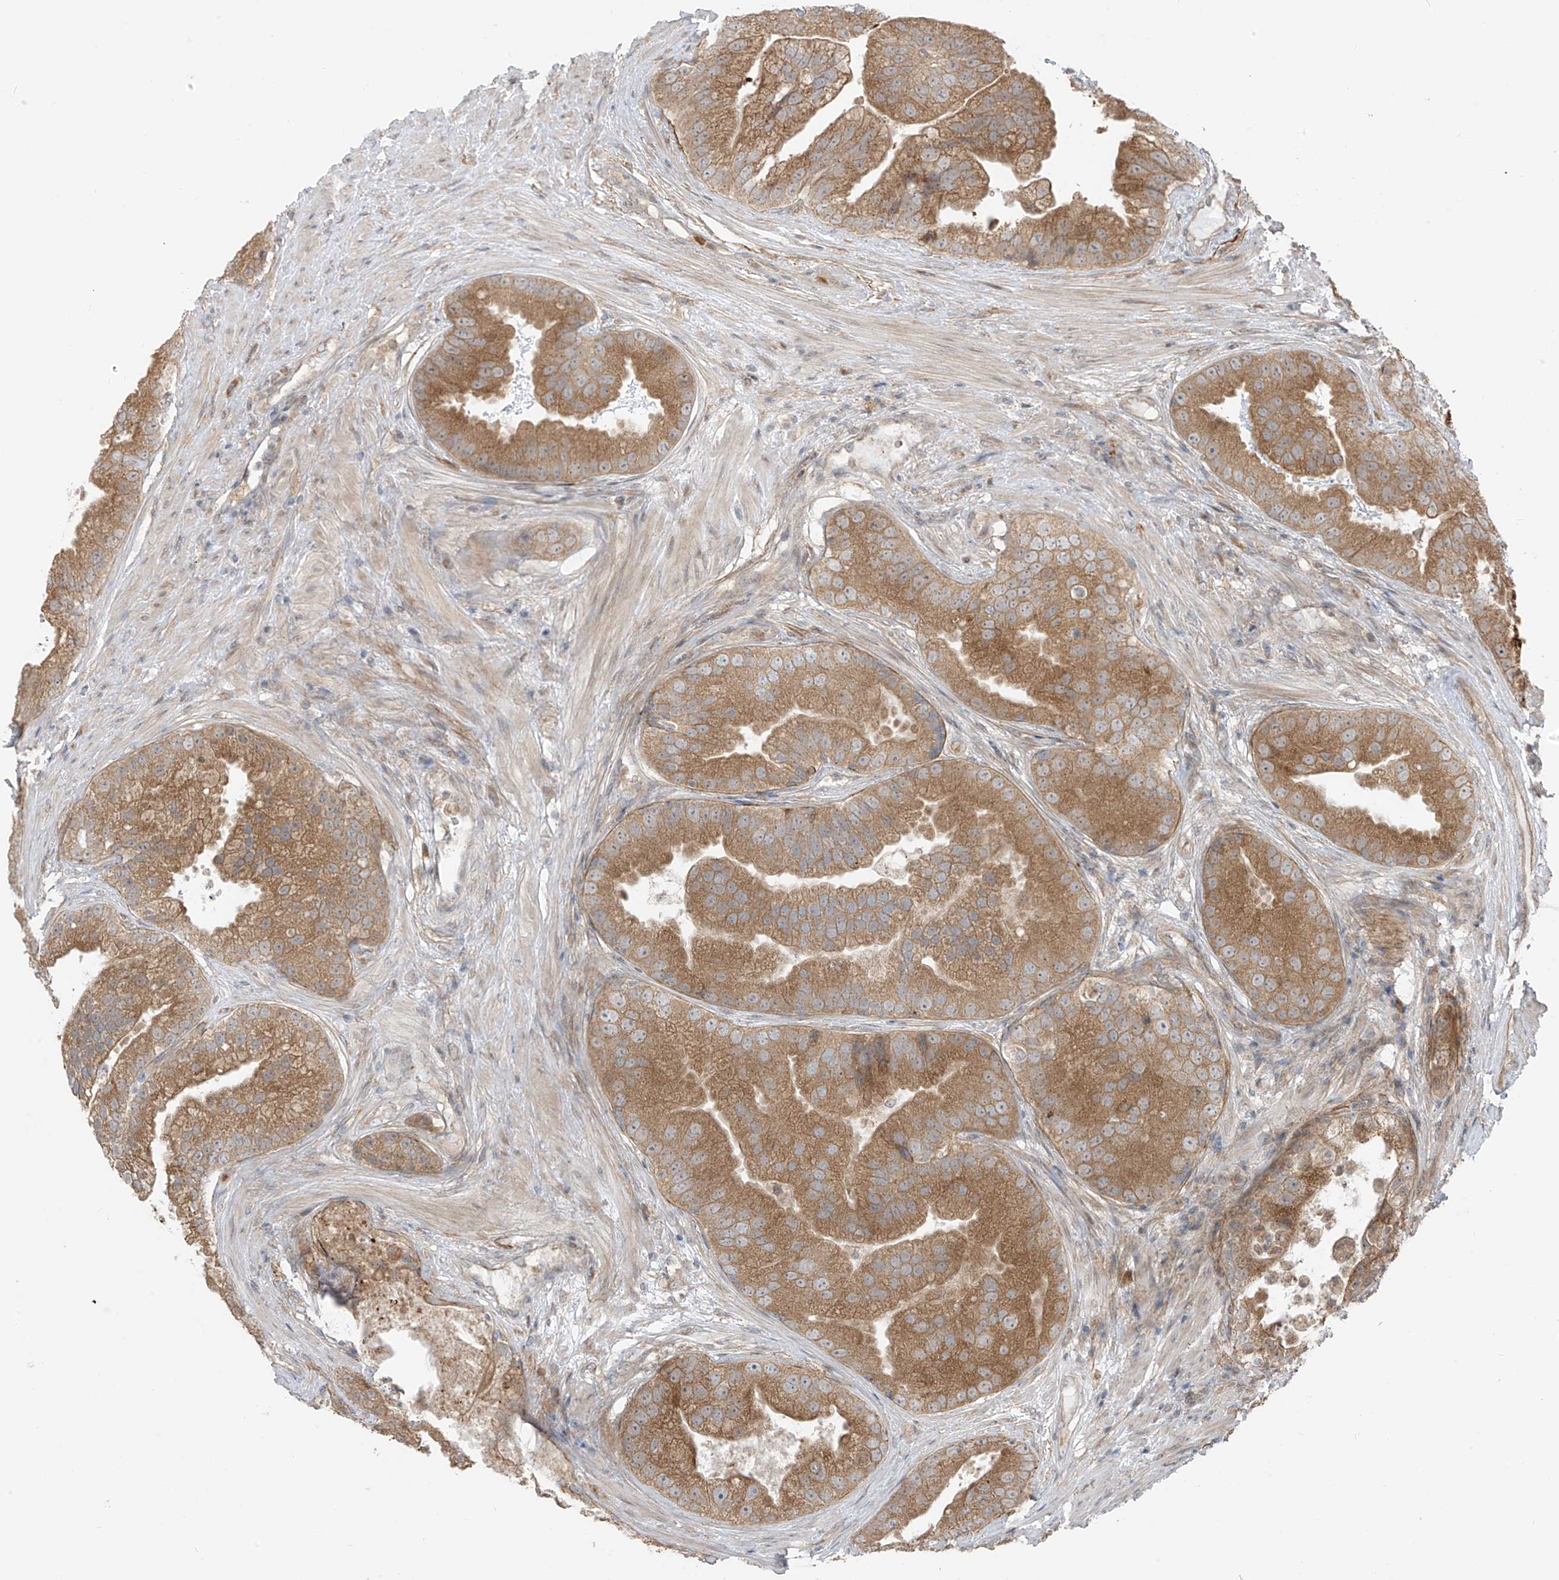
{"staining": {"intensity": "moderate", "quantity": ">75%", "location": "cytoplasmic/membranous"}, "tissue": "prostate cancer", "cell_type": "Tumor cells", "image_type": "cancer", "snomed": [{"axis": "morphology", "description": "Adenocarcinoma, High grade"}, {"axis": "topography", "description": "Prostate"}], "caption": "Immunohistochemical staining of human prostate cancer reveals medium levels of moderate cytoplasmic/membranous protein staining in approximately >75% of tumor cells.", "gene": "PDE11A", "patient": {"sex": "male", "age": 70}}